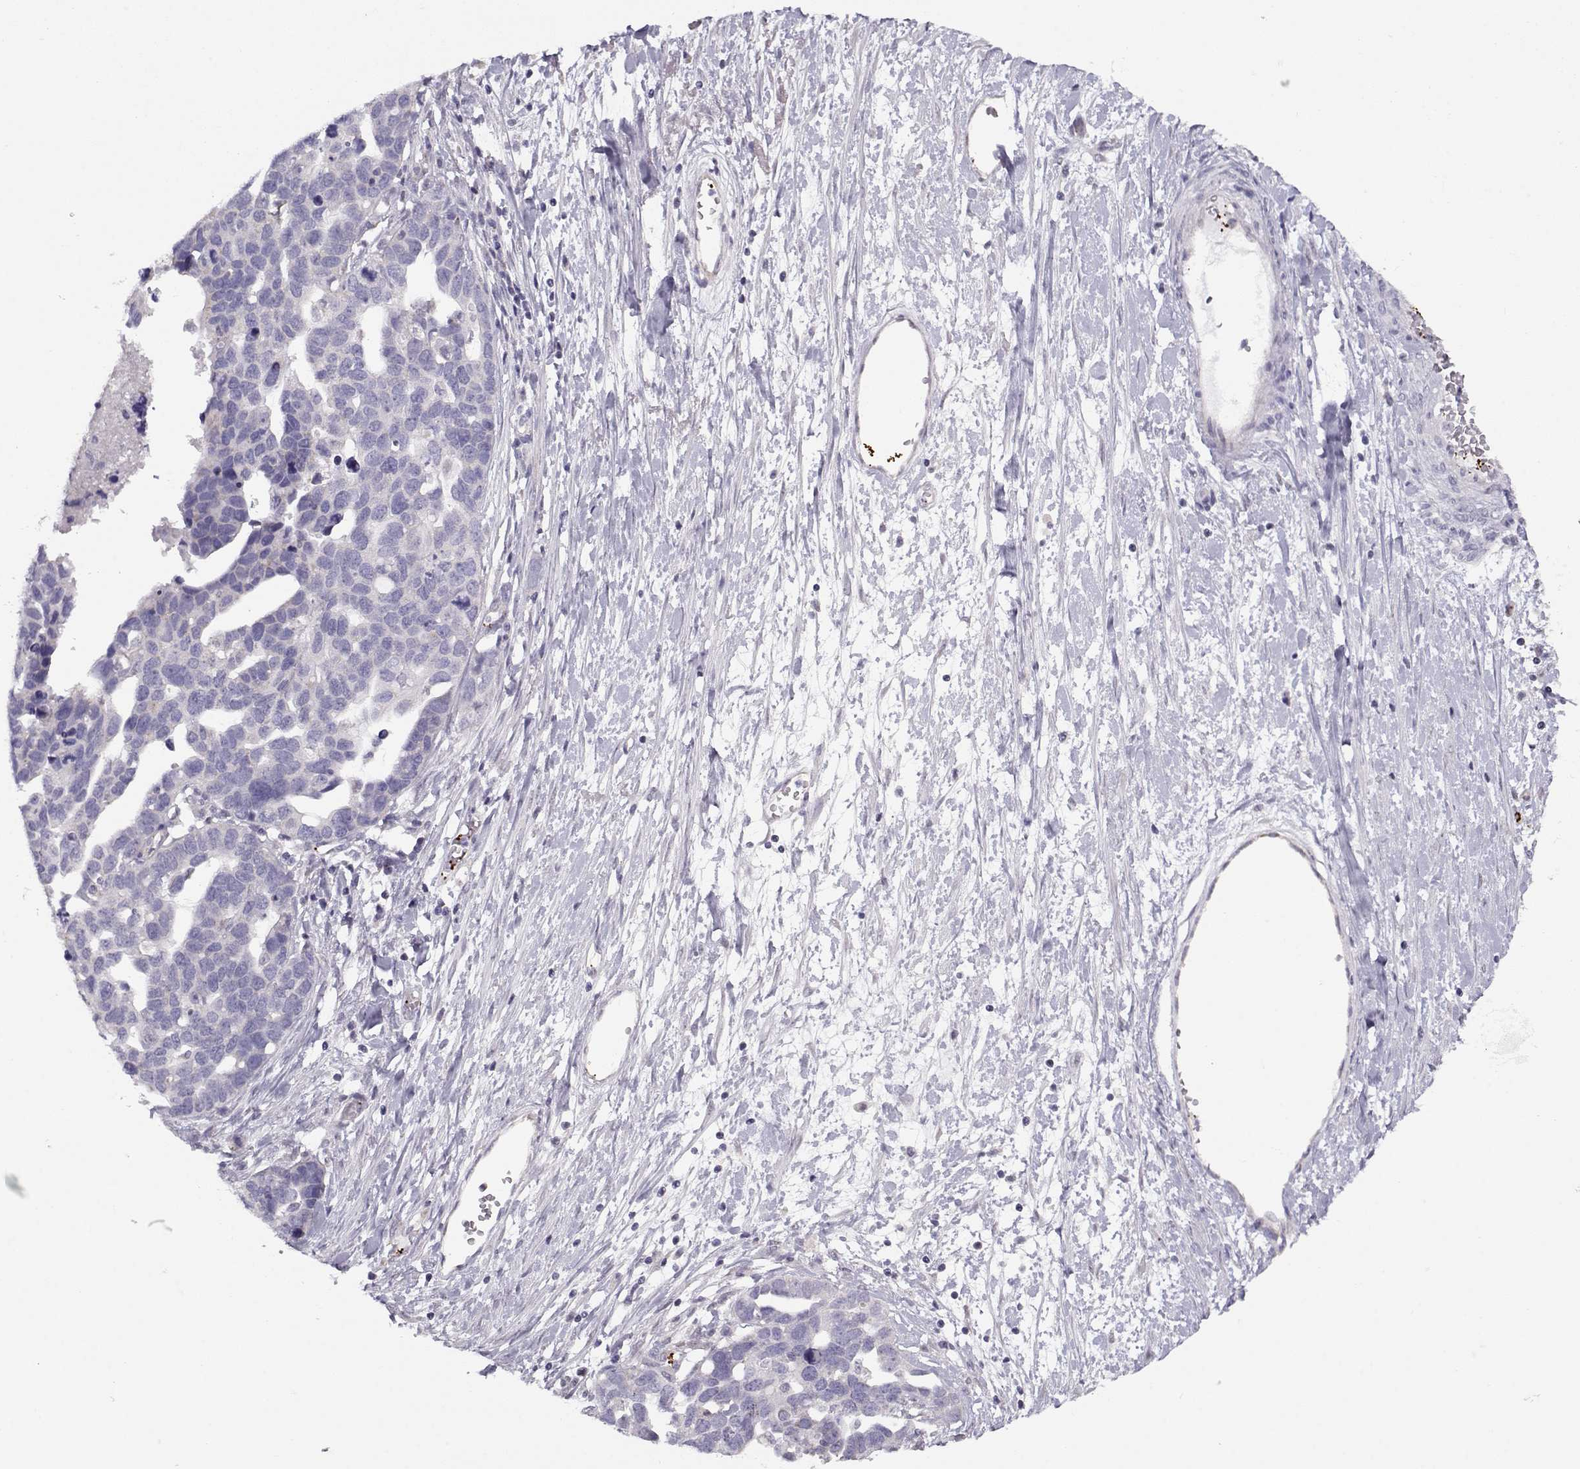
{"staining": {"intensity": "negative", "quantity": "none", "location": "none"}, "tissue": "ovarian cancer", "cell_type": "Tumor cells", "image_type": "cancer", "snomed": [{"axis": "morphology", "description": "Cystadenocarcinoma, serous, NOS"}, {"axis": "topography", "description": "Ovary"}], "caption": "An IHC micrograph of ovarian cancer (serous cystadenocarcinoma) is shown. There is no staining in tumor cells of ovarian cancer (serous cystadenocarcinoma).", "gene": "KLF17", "patient": {"sex": "female", "age": 54}}